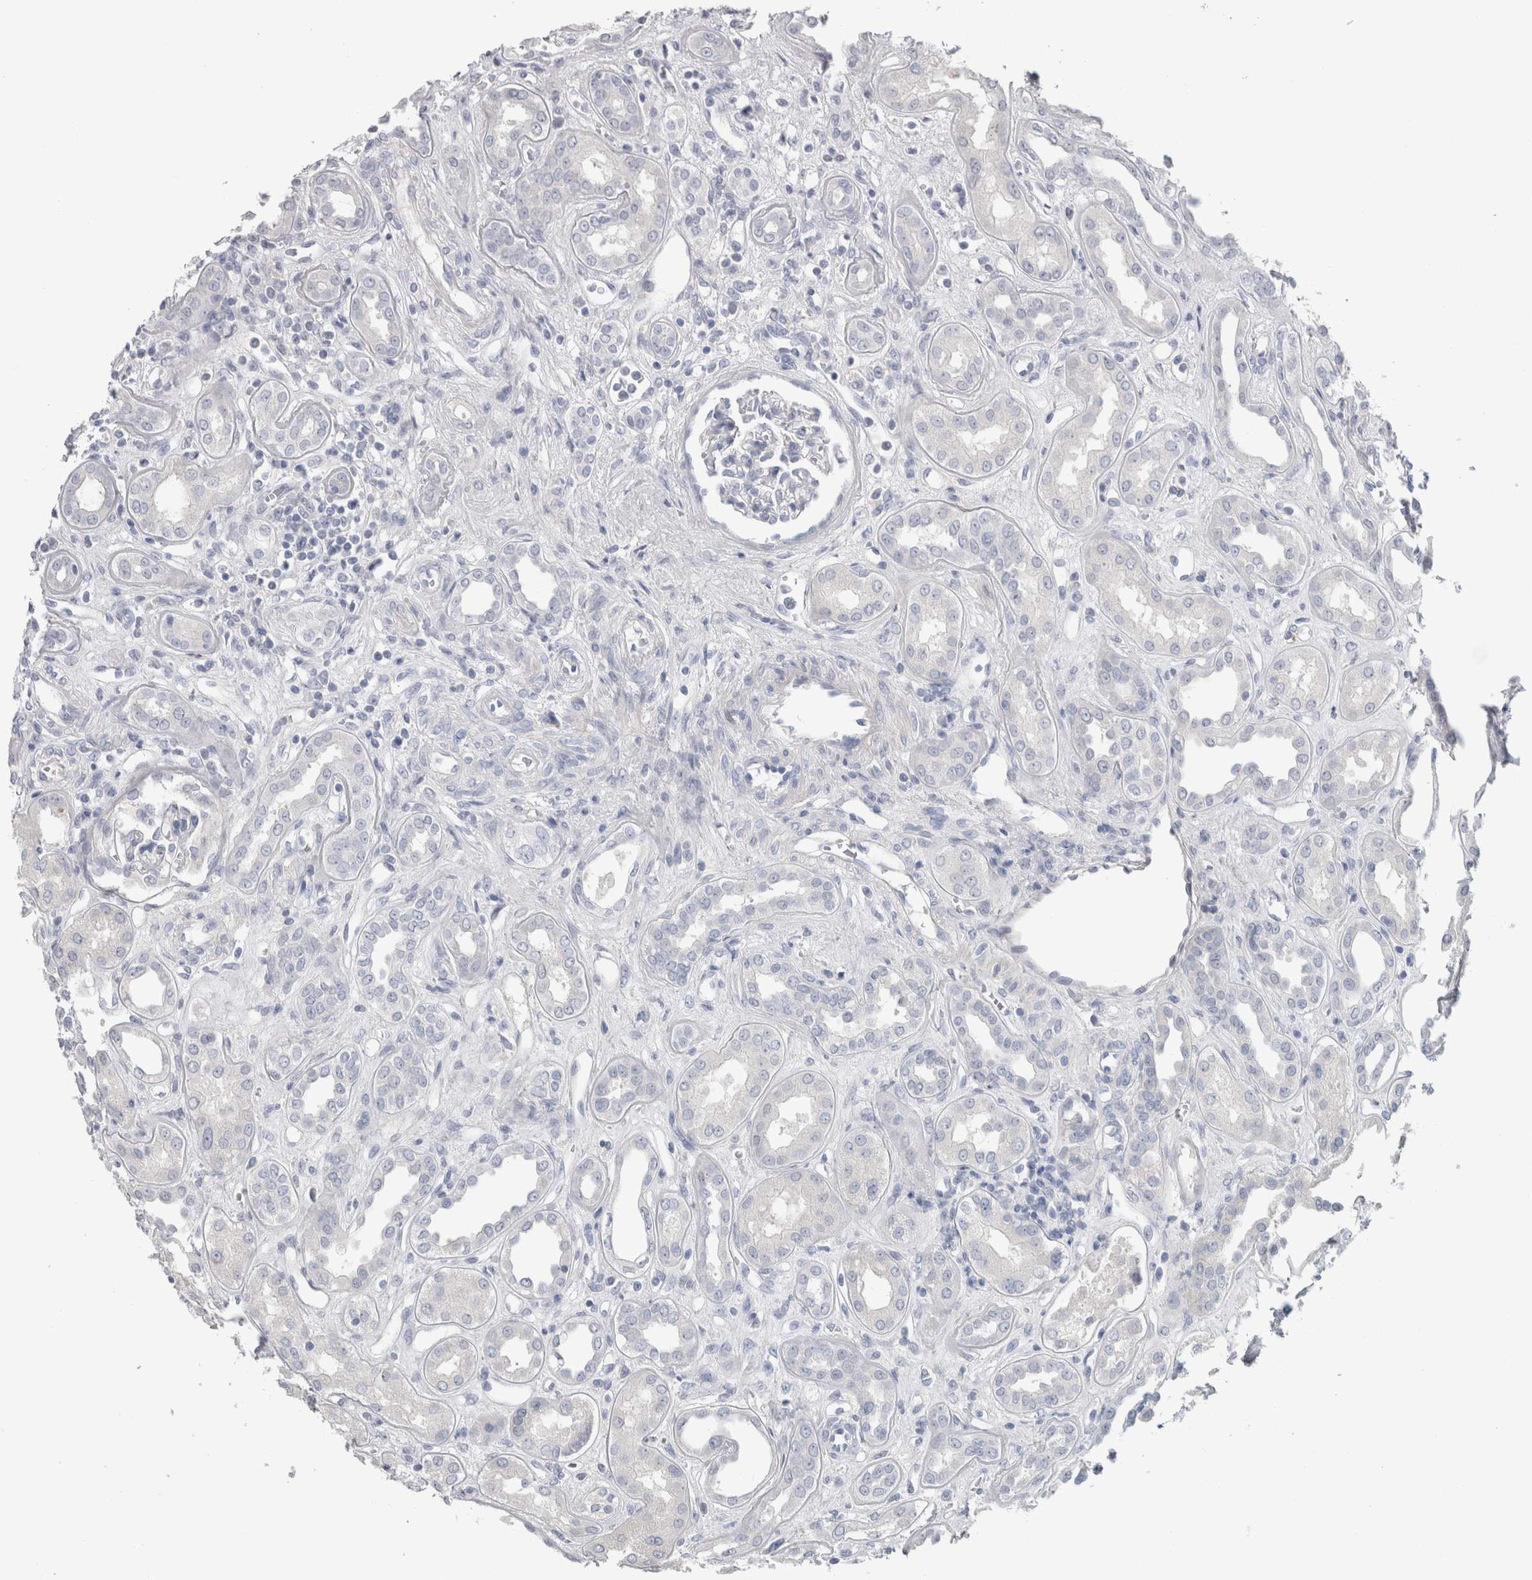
{"staining": {"intensity": "negative", "quantity": "none", "location": "none"}, "tissue": "kidney", "cell_type": "Cells in glomeruli", "image_type": "normal", "snomed": [{"axis": "morphology", "description": "Normal tissue, NOS"}, {"axis": "topography", "description": "Kidney"}], "caption": "Immunohistochemistry (IHC) of benign kidney displays no staining in cells in glomeruli.", "gene": "ADAM2", "patient": {"sex": "male", "age": 59}}